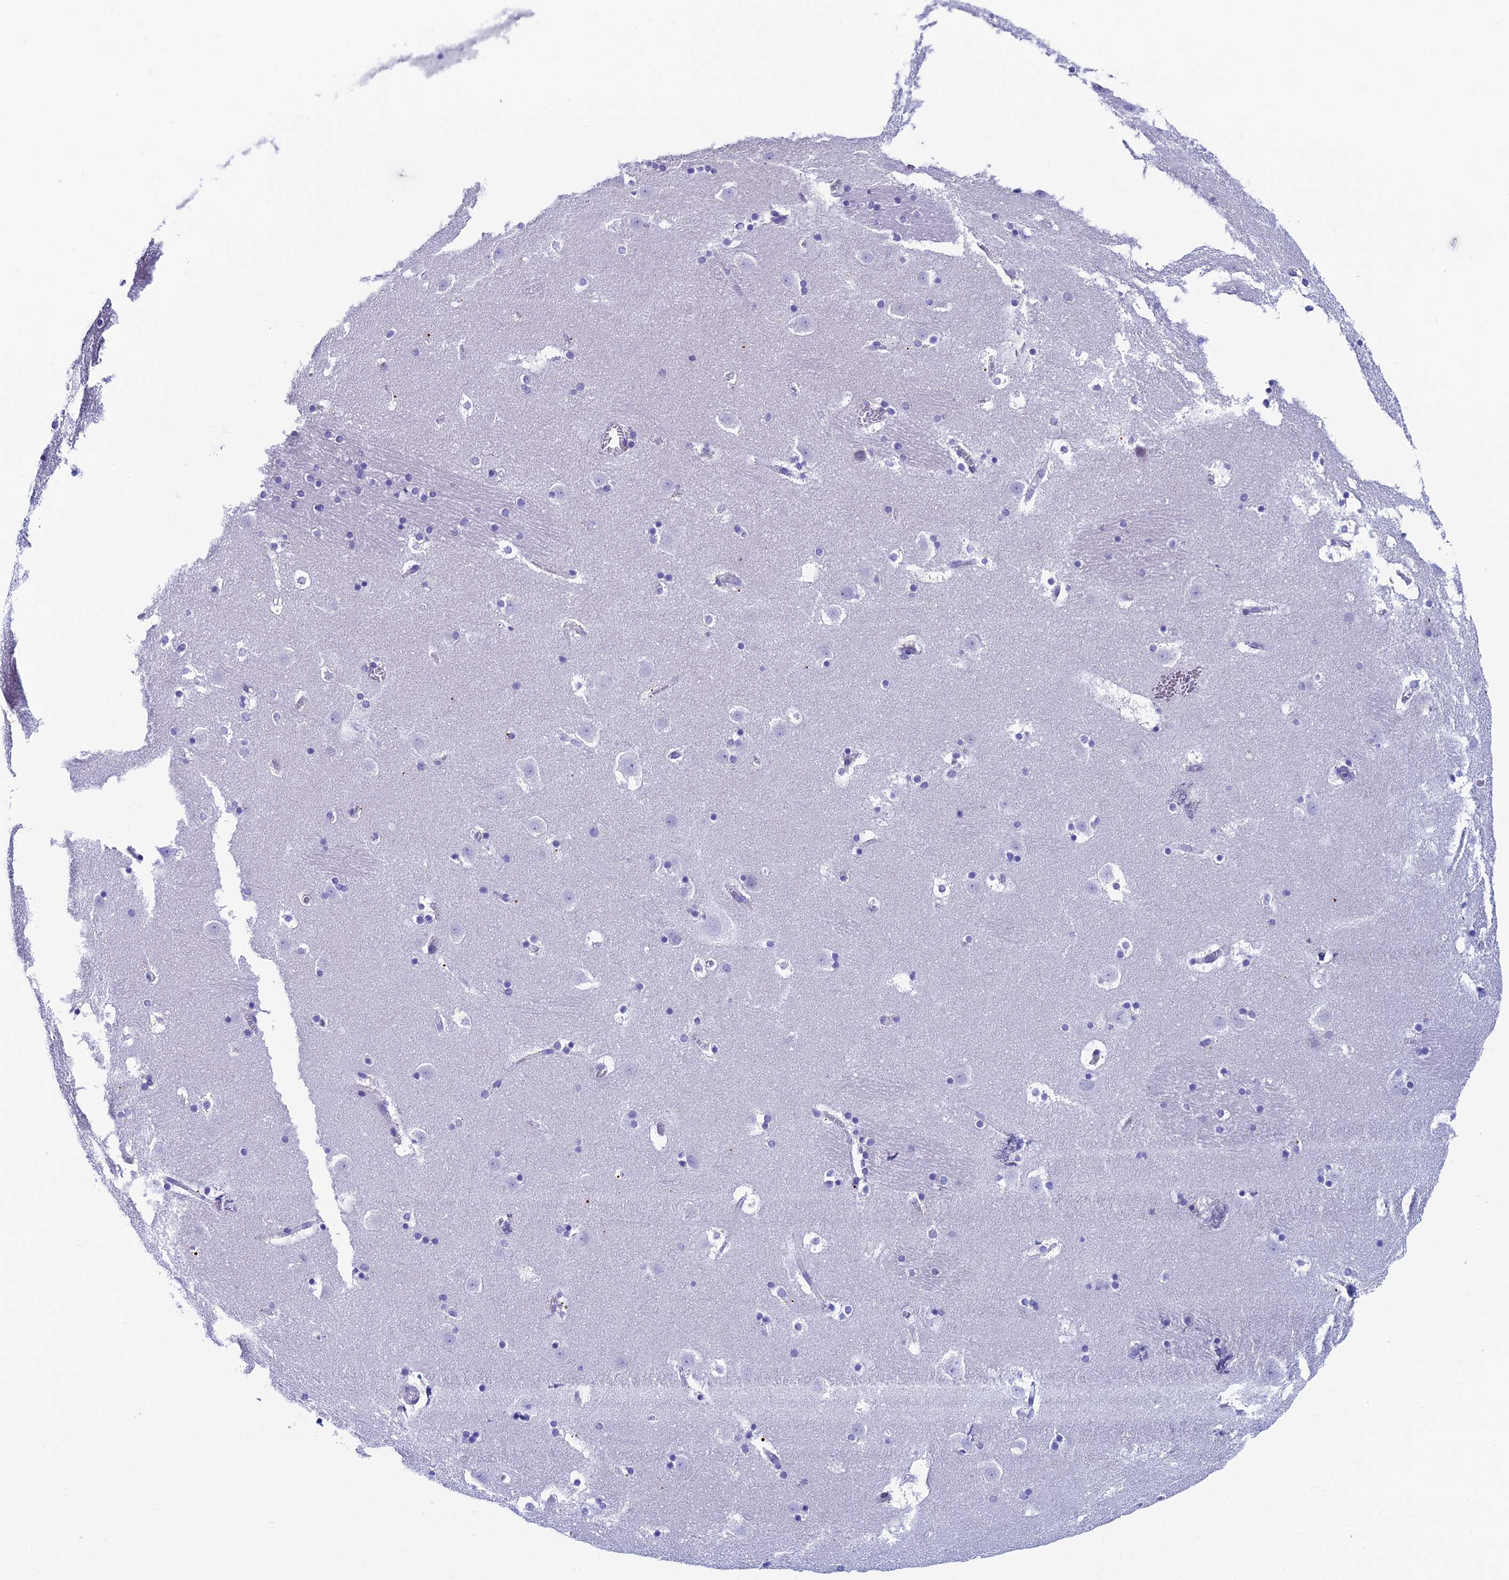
{"staining": {"intensity": "negative", "quantity": "none", "location": "none"}, "tissue": "caudate", "cell_type": "Glial cells", "image_type": "normal", "snomed": [{"axis": "morphology", "description": "Normal tissue, NOS"}, {"axis": "topography", "description": "Lateral ventricle wall"}], "caption": "Glial cells are negative for protein expression in benign human caudate. (DAB immunohistochemistry visualized using brightfield microscopy, high magnification).", "gene": "REEP4", "patient": {"sex": "male", "age": 45}}